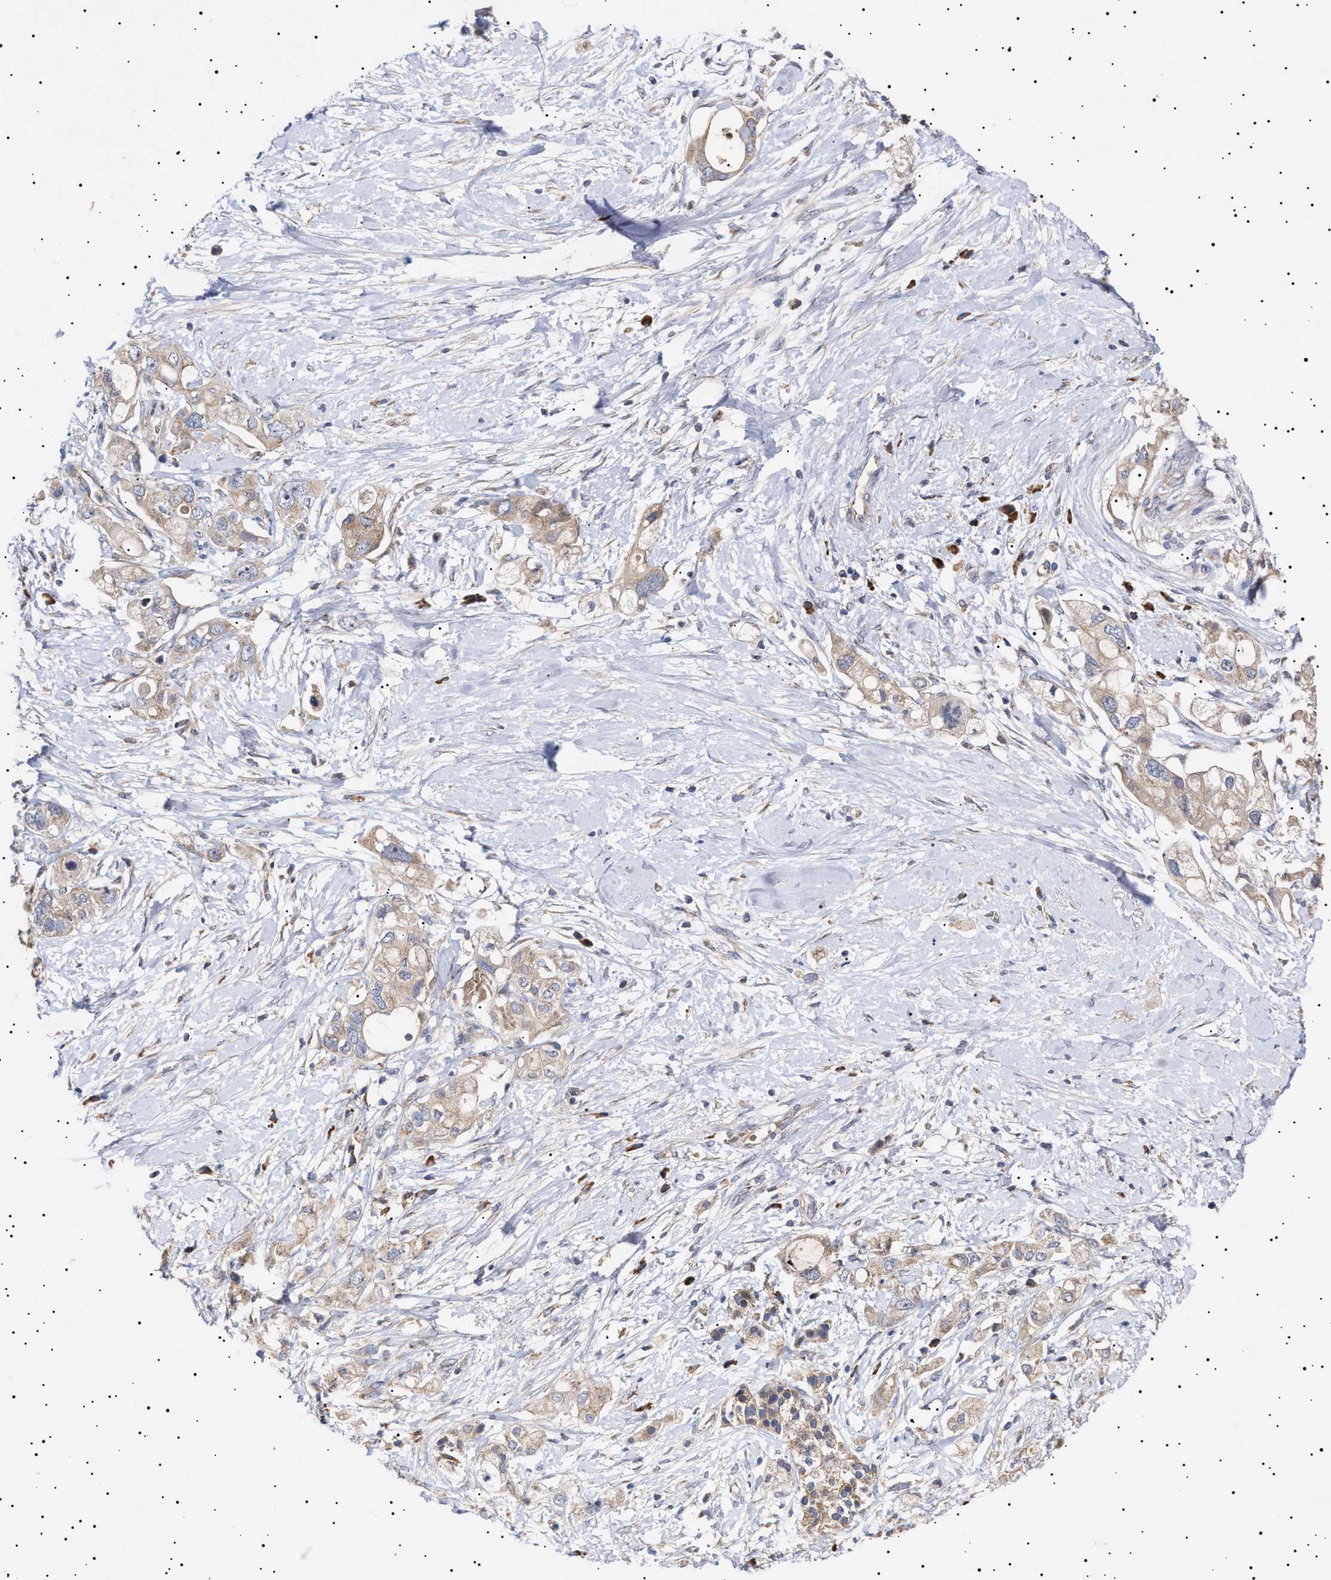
{"staining": {"intensity": "weak", "quantity": ">75%", "location": "cytoplasmic/membranous"}, "tissue": "pancreatic cancer", "cell_type": "Tumor cells", "image_type": "cancer", "snomed": [{"axis": "morphology", "description": "Adenocarcinoma, NOS"}, {"axis": "topography", "description": "Pancreas"}], "caption": "About >75% of tumor cells in human pancreatic cancer (adenocarcinoma) reveal weak cytoplasmic/membranous protein positivity as visualized by brown immunohistochemical staining.", "gene": "MRPL10", "patient": {"sex": "female", "age": 56}}